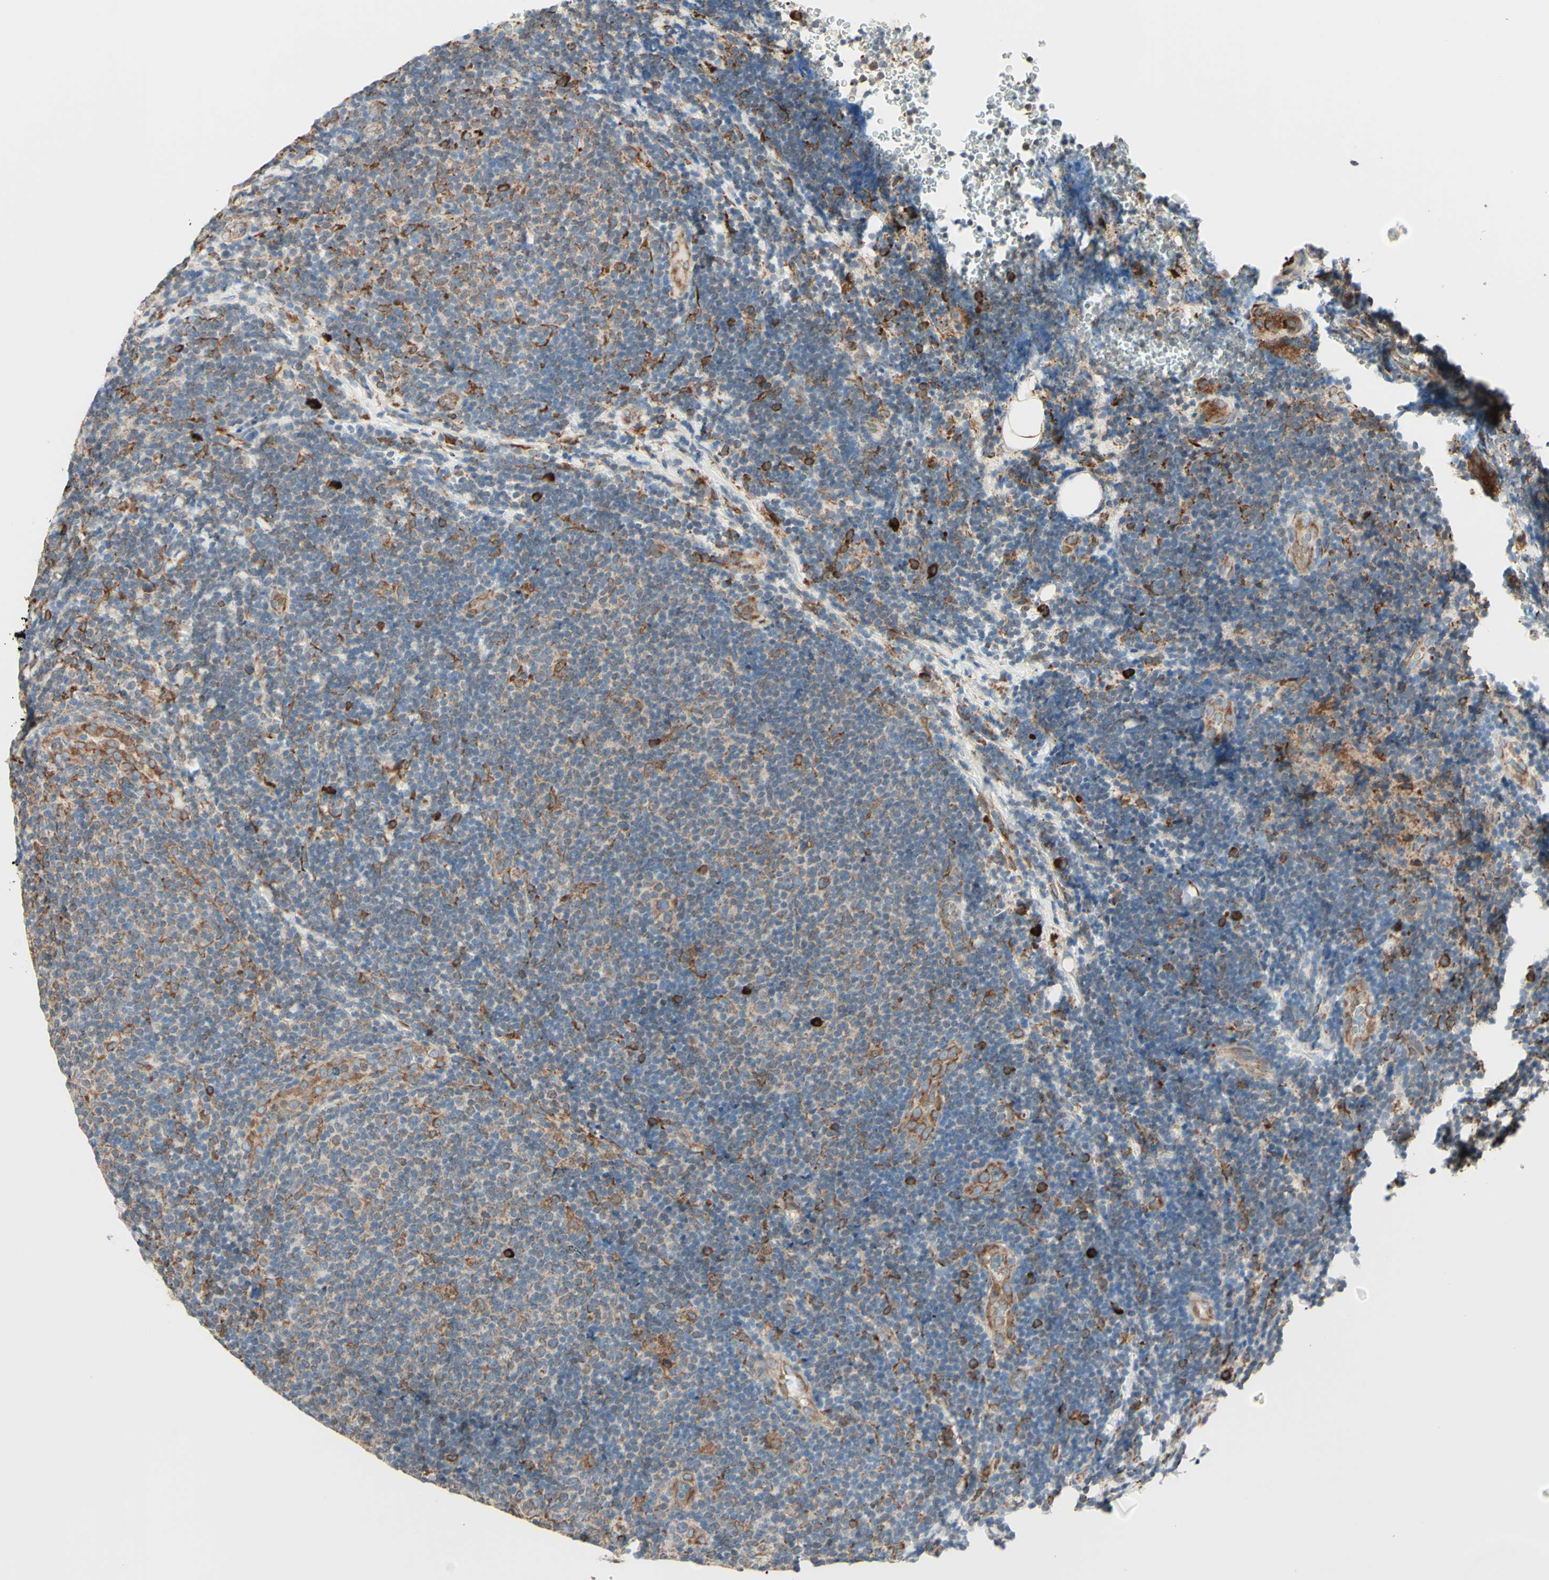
{"staining": {"intensity": "moderate", "quantity": "25%-75%", "location": "cytoplasmic/membranous"}, "tissue": "lymphoma", "cell_type": "Tumor cells", "image_type": "cancer", "snomed": [{"axis": "morphology", "description": "Malignant lymphoma, non-Hodgkin's type, Low grade"}, {"axis": "topography", "description": "Lymph node"}], "caption": "This is an image of IHC staining of low-grade malignant lymphoma, non-Hodgkin's type, which shows moderate expression in the cytoplasmic/membranous of tumor cells.", "gene": "DNAJB11", "patient": {"sex": "male", "age": 83}}